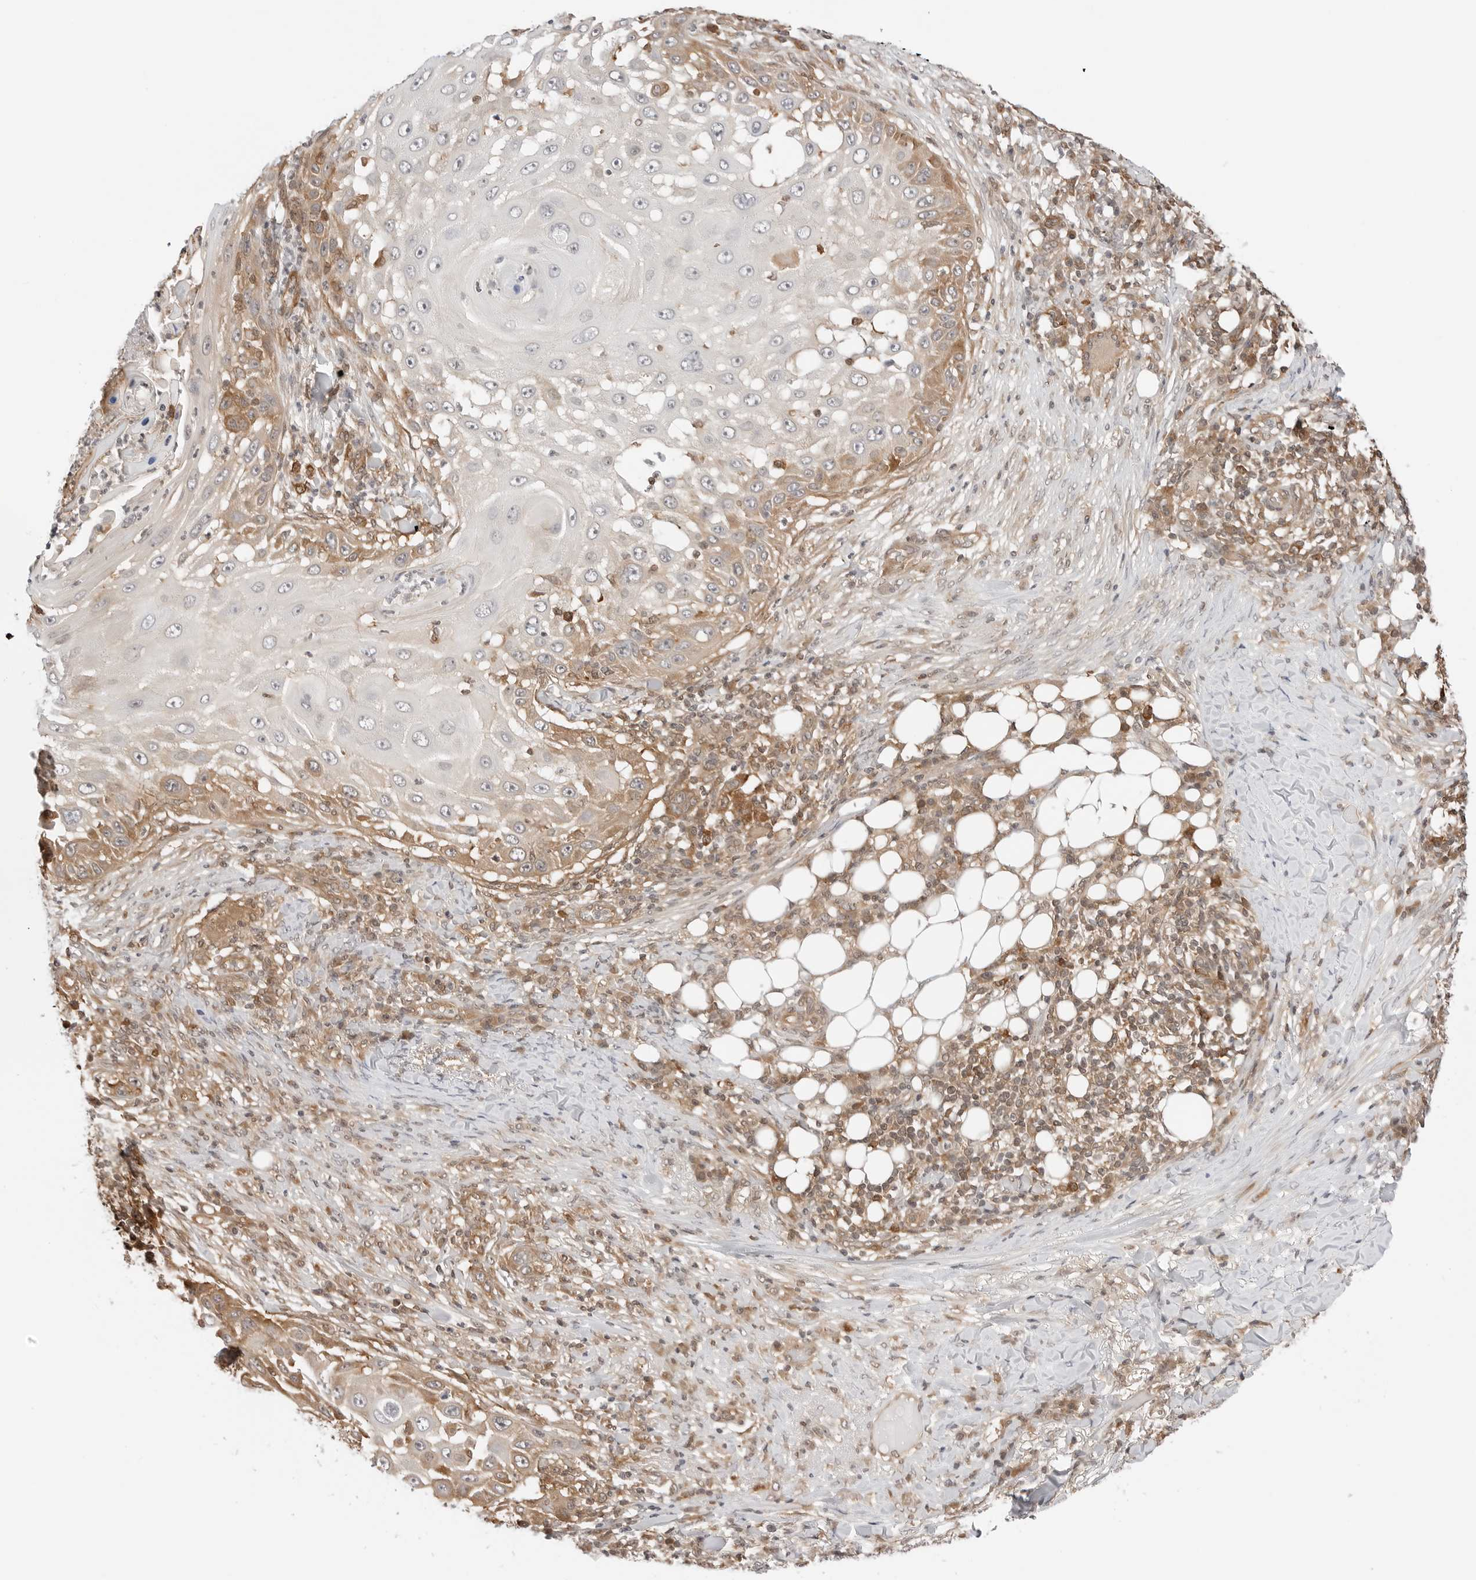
{"staining": {"intensity": "moderate", "quantity": "<25%", "location": "cytoplasmic/membranous"}, "tissue": "skin cancer", "cell_type": "Tumor cells", "image_type": "cancer", "snomed": [{"axis": "morphology", "description": "Squamous cell carcinoma, NOS"}, {"axis": "topography", "description": "Skin"}], "caption": "Immunohistochemical staining of human skin cancer (squamous cell carcinoma) demonstrates low levels of moderate cytoplasmic/membranous protein expression in approximately <25% of tumor cells. The protein is stained brown, and the nuclei are stained in blue (DAB IHC with brightfield microscopy, high magnification).", "gene": "NUDC", "patient": {"sex": "female", "age": 44}}